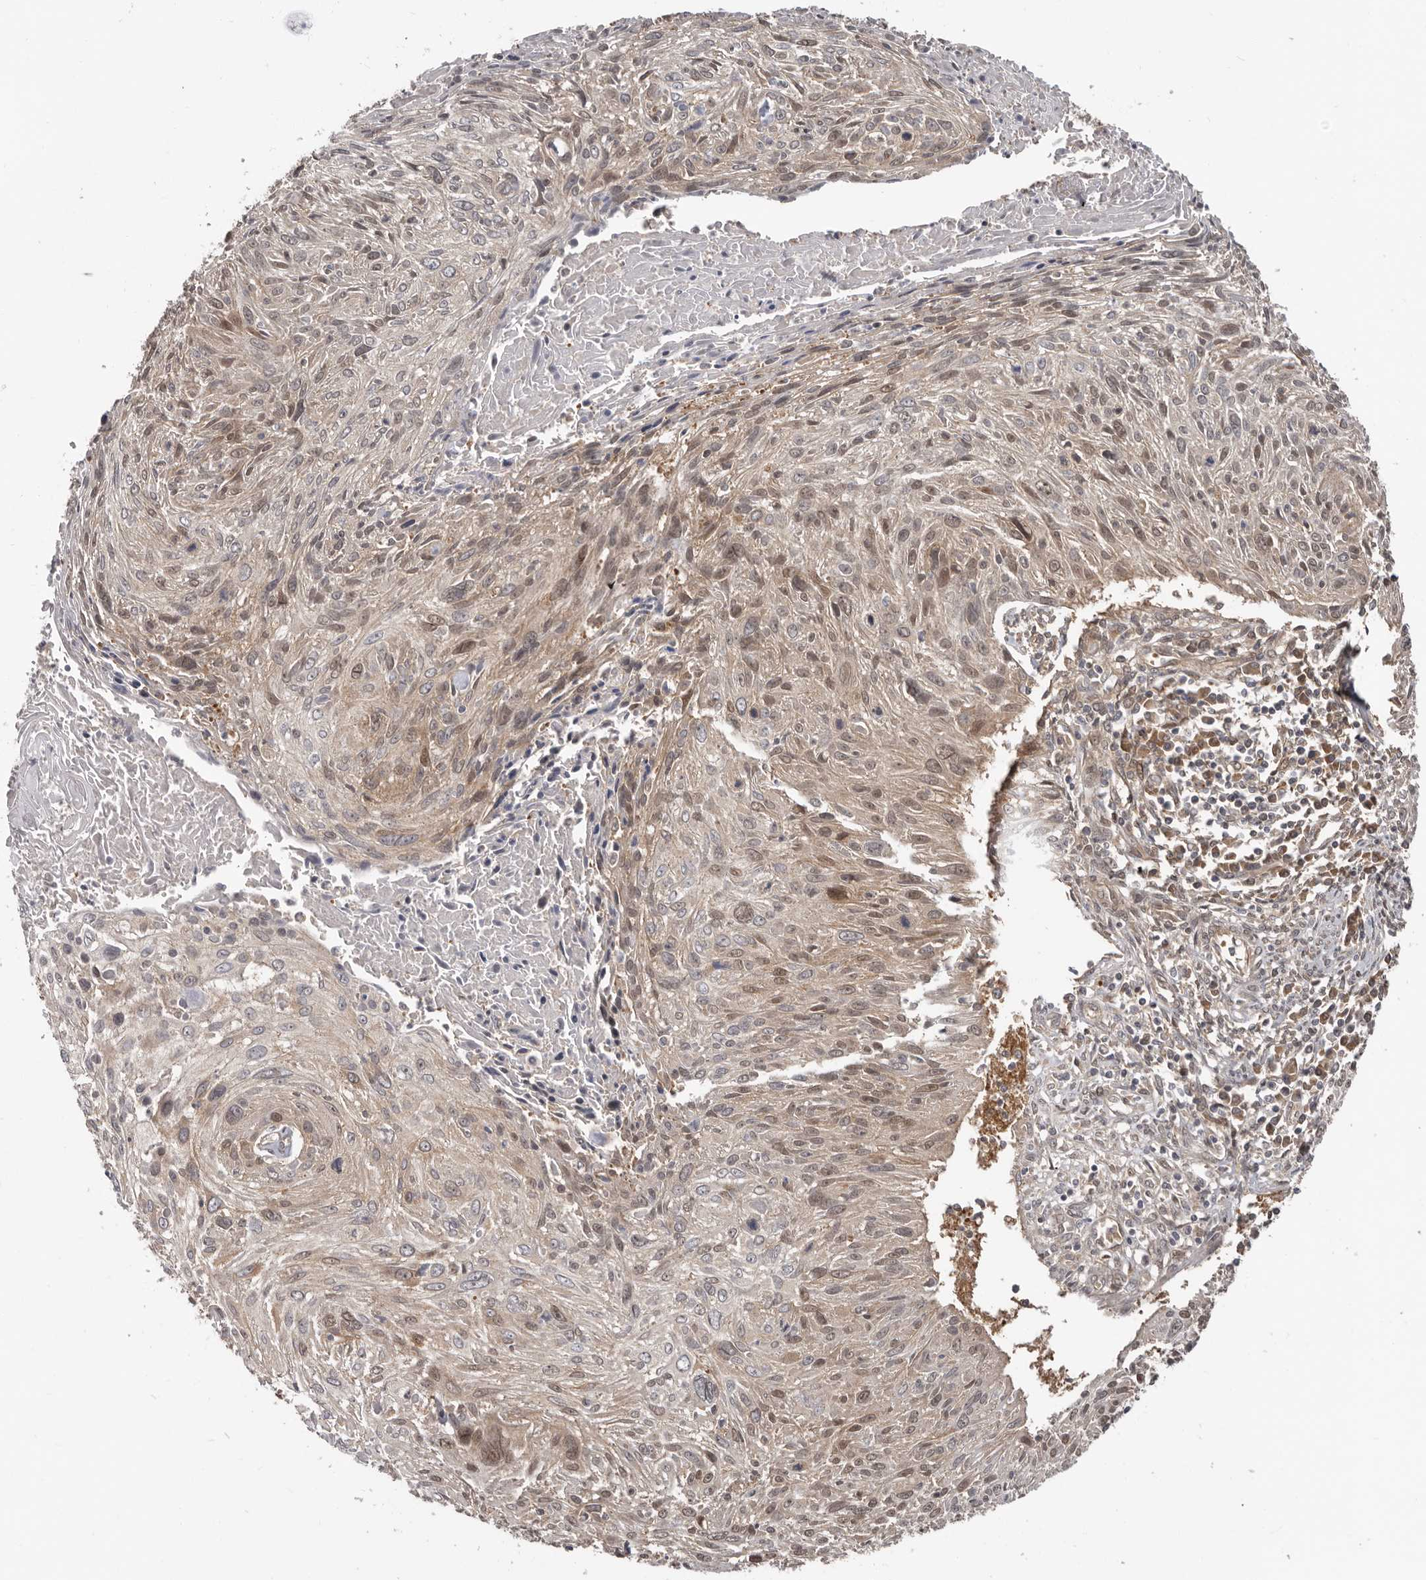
{"staining": {"intensity": "moderate", "quantity": ">75%", "location": "cytoplasmic/membranous,nuclear"}, "tissue": "cervical cancer", "cell_type": "Tumor cells", "image_type": "cancer", "snomed": [{"axis": "morphology", "description": "Squamous cell carcinoma, NOS"}, {"axis": "topography", "description": "Cervix"}], "caption": "Brown immunohistochemical staining in squamous cell carcinoma (cervical) exhibits moderate cytoplasmic/membranous and nuclear positivity in approximately >75% of tumor cells.", "gene": "BAD", "patient": {"sex": "female", "age": 51}}